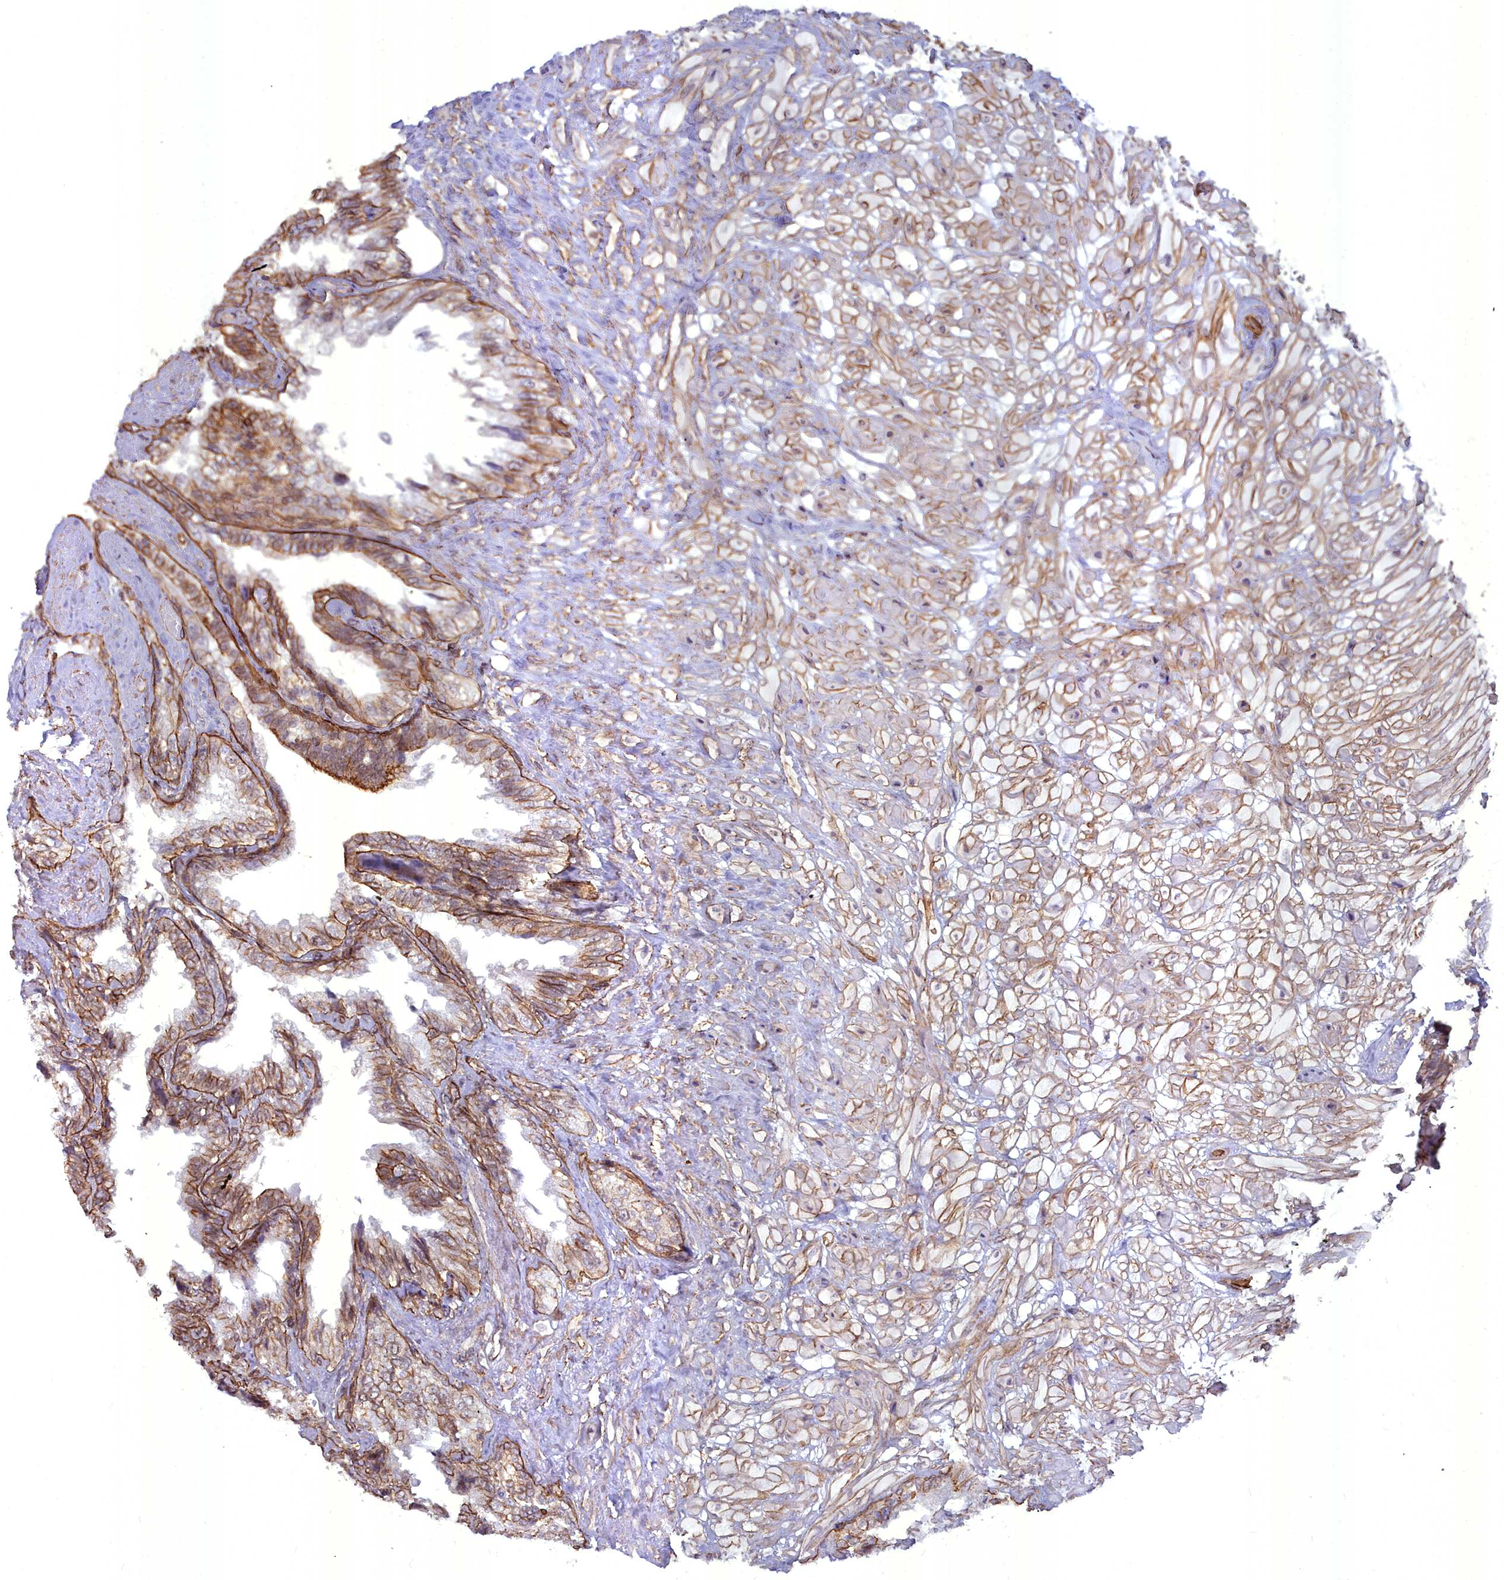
{"staining": {"intensity": "moderate", "quantity": "25%-75%", "location": "cytoplasmic/membranous,nuclear"}, "tissue": "seminal vesicle", "cell_type": "Glandular cells", "image_type": "normal", "snomed": [{"axis": "morphology", "description": "Normal tissue, NOS"}, {"axis": "topography", "description": "Seminal veicle"}, {"axis": "topography", "description": "Peripheral nerve tissue"}], "caption": "Benign seminal vesicle displays moderate cytoplasmic/membranous,nuclear staining in approximately 25%-75% of glandular cells (brown staining indicates protein expression, while blue staining denotes nuclei)..", "gene": "YJU2", "patient": {"sex": "male", "age": 60}}